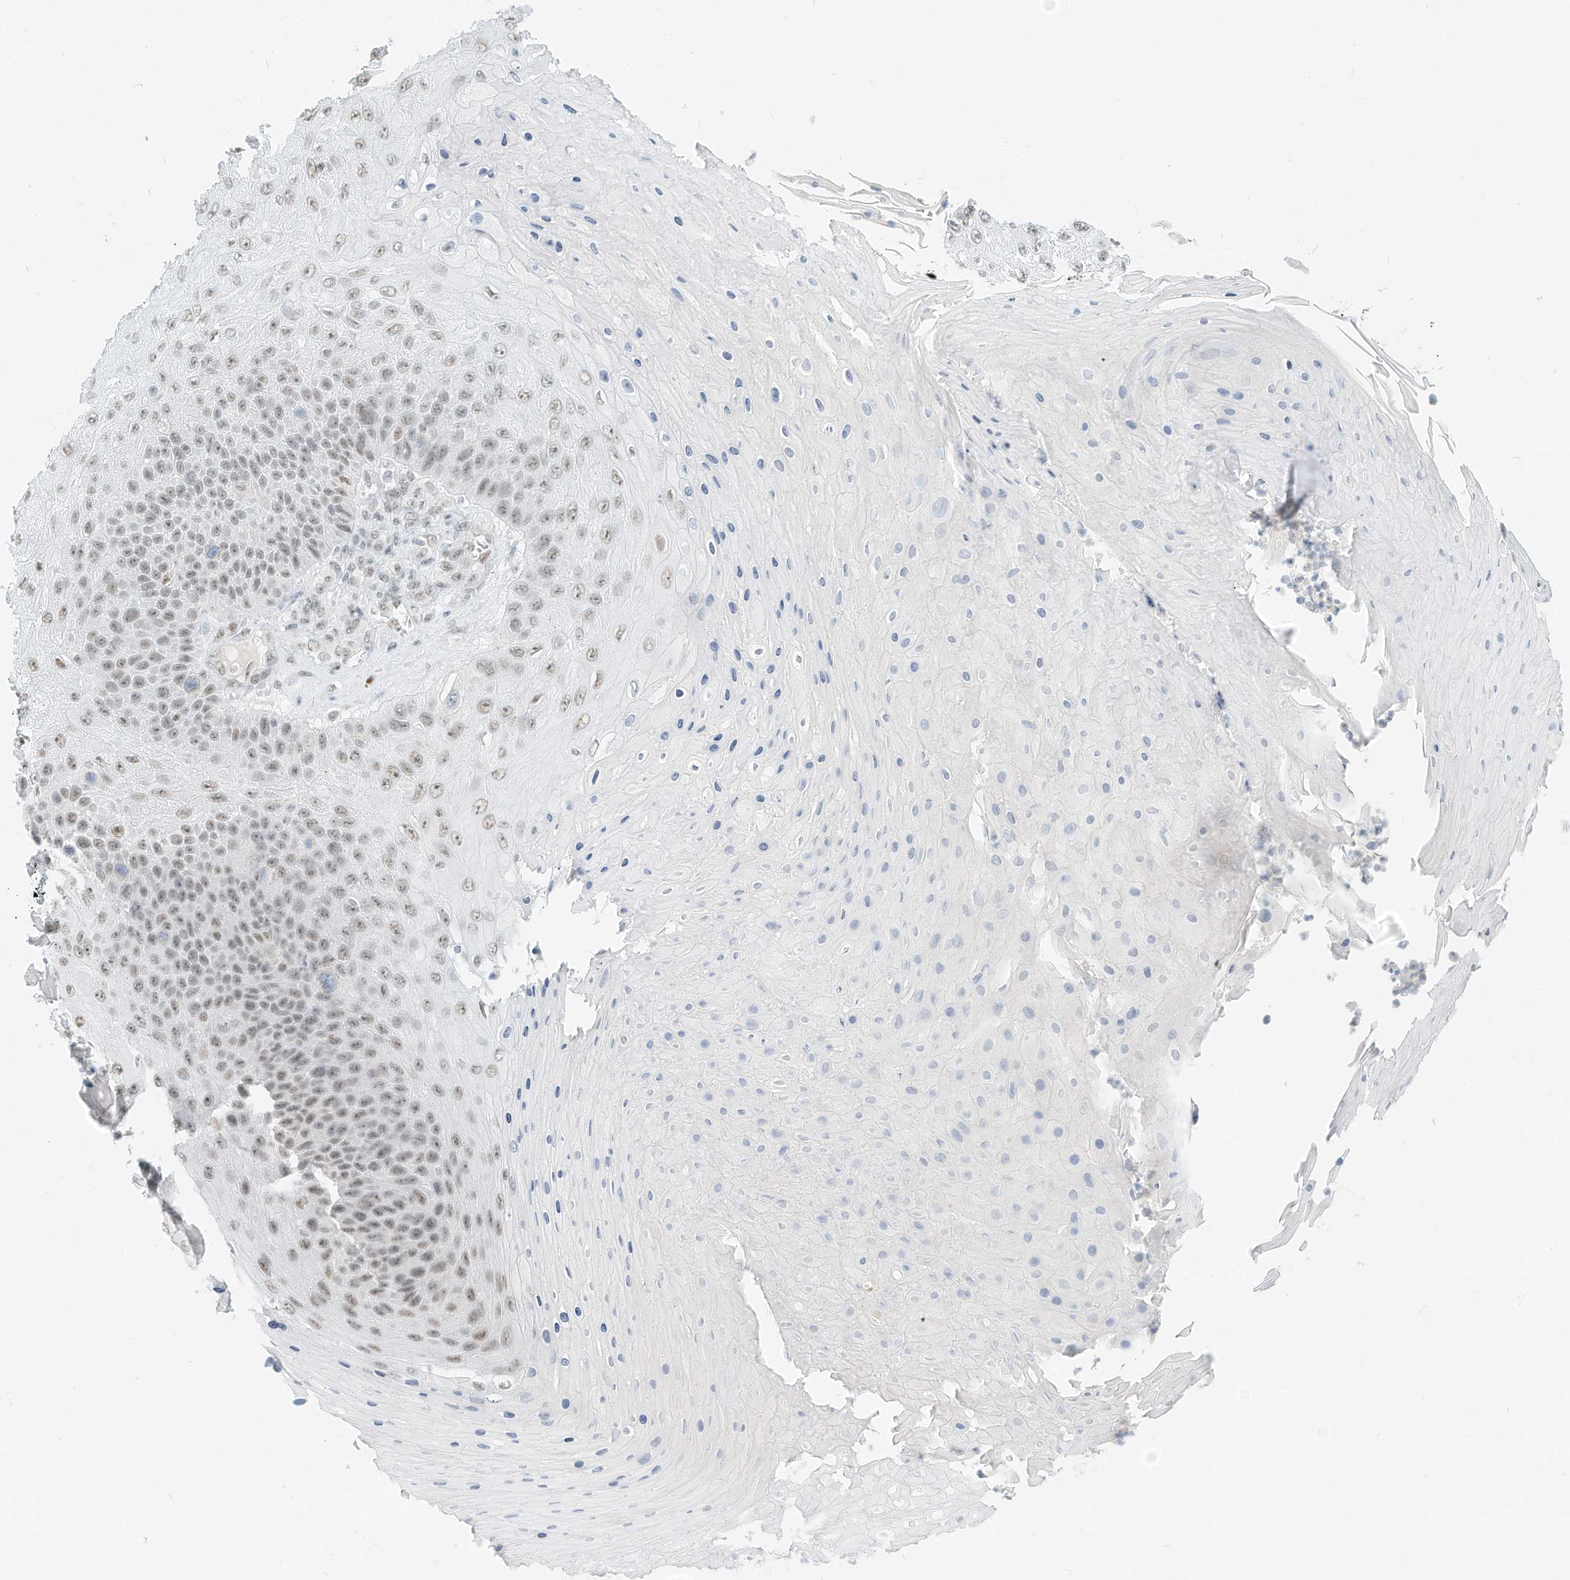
{"staining": {"intensity": "weak", "quantity": ">75%", "location": "nuclear"}, "tissue": "skin cancer", "cell_type": "Tumor cells", "image_type": "cancer", "snomed": [{"axis": "morphology", "description": "Squamous cell carcinoma, NOS"}, {"axis": "topography", "description": "Skin"}], "caption": "Tumor cells display low levels of weak nuclear expression in about >75% of cells in squamous cell carcinoma (skin).", "gene": "PGC", "patient": {"sex": "female", "age": 88}}